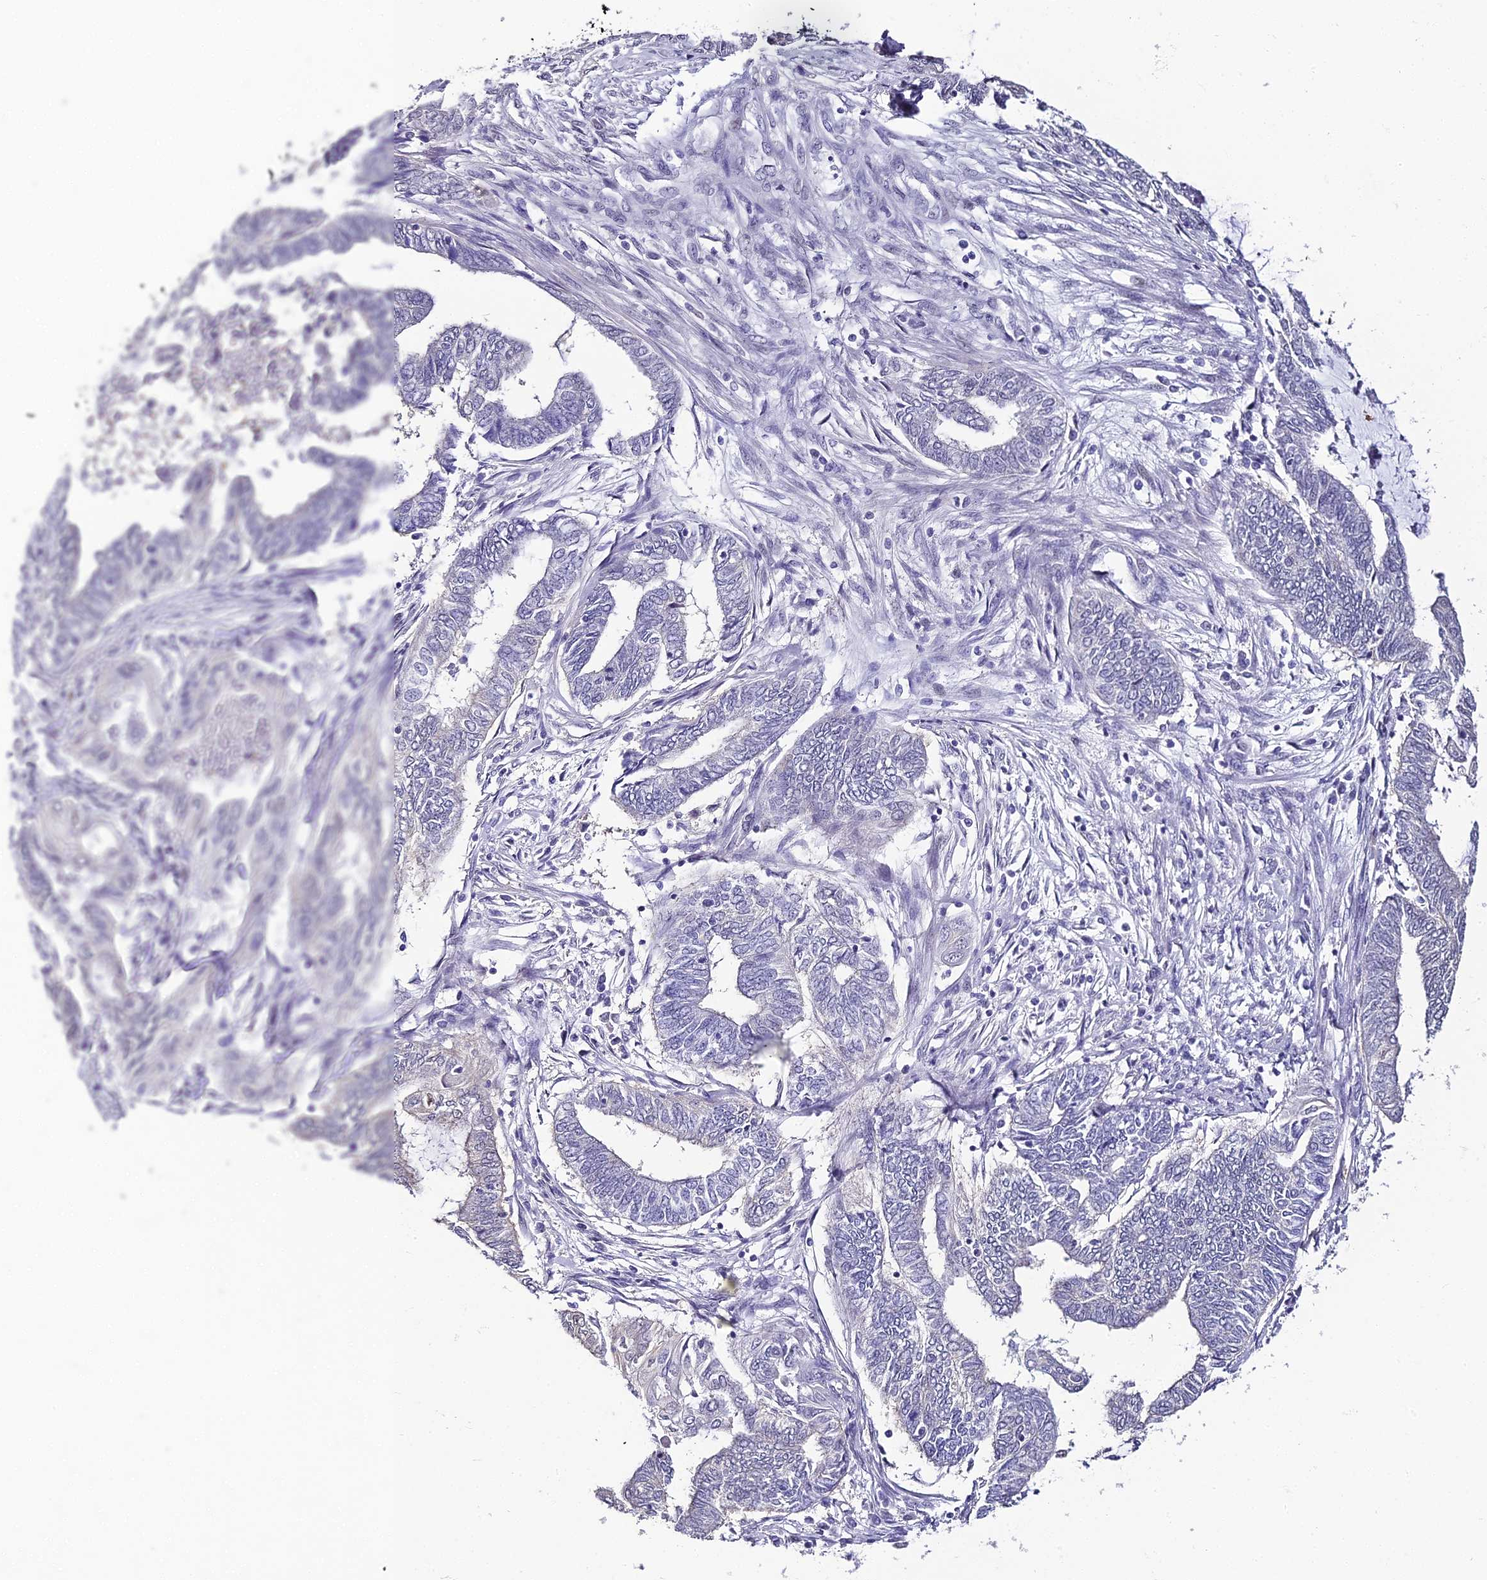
{"staining": {"intensity": "negative", "quantity": "none", "location": "none"}, "tissue": "endometrial cancer", "cell_type": "Tumor cells", "image_type": "cancer", "snomed": [{"axis": "morphology", "description": "Adenocarcinoma, NOS"}, {"axis": "topography", "description": "Uterus"}, {"axis": "topography", "description": "Endometrium"}], "caption": "Protein analysis of endometrial cancer shows no significant staining in tumor cells. (Immunohistochemistry (ihc), brightfield microscopy, high magnification).", "gene": "ABHD14A-ACY1", "patient": {"sex": "female", "age": 70}}